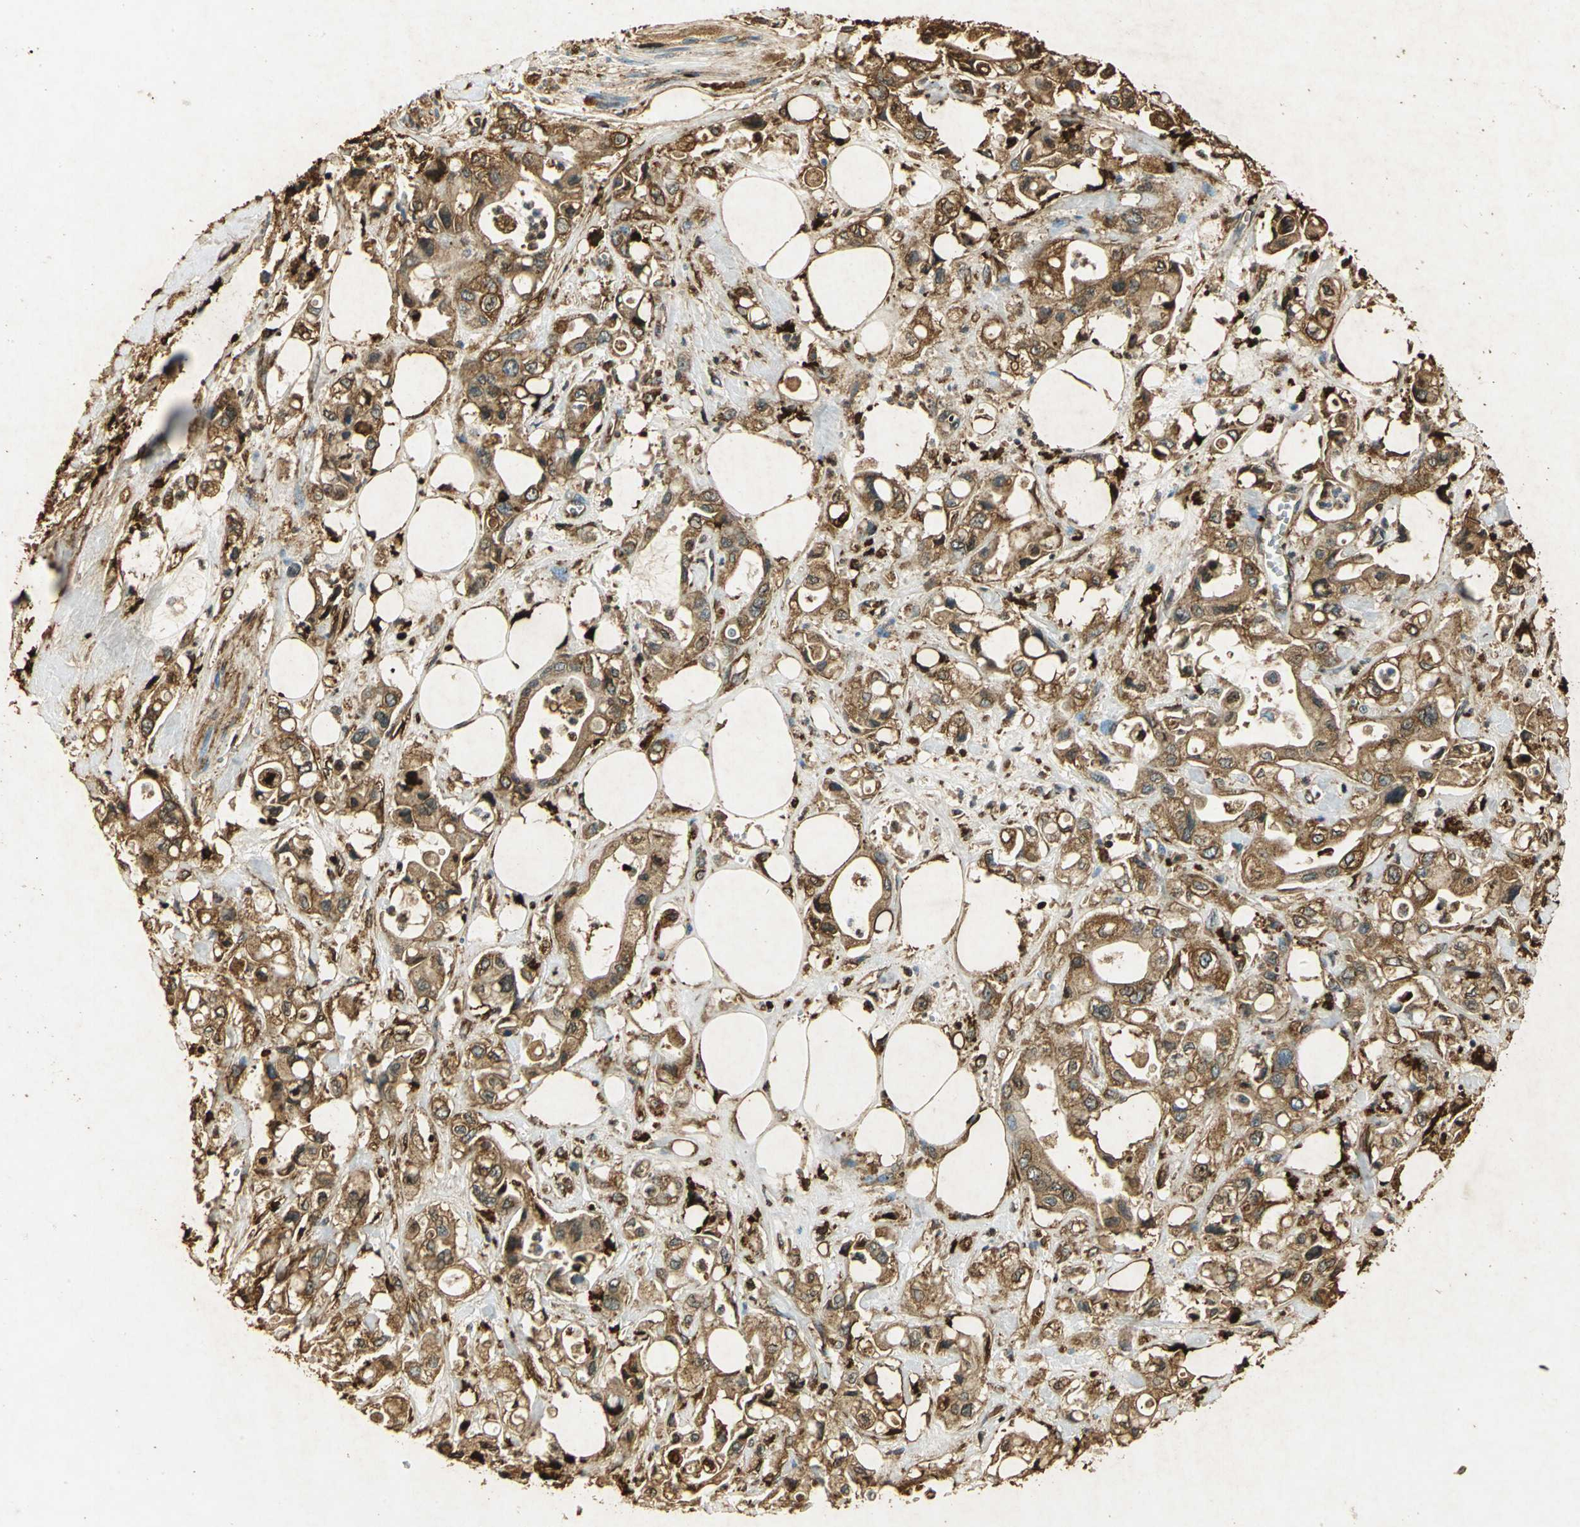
{"staining": {"intensity": "moderate", "quantity": ">75%", "location": "cytoplasmic/membranous"}, "tissue": "pancreatic cancer", "cell_type": "Tumor cells", "image_type": "cancer", "snomed": [{"axis": "morphology", "description": "Adenocarcinoma, NOS"}, {"axis": "topography", "description": "Pancreas"}], "caption": "Tumor cells show moderate cytoplasmic/membranous positivity in about >75% of cells in adenocarcinoma (pancreatic).", "gene": "ANXA4", "patient": {"sex": "male", "age": 70}}